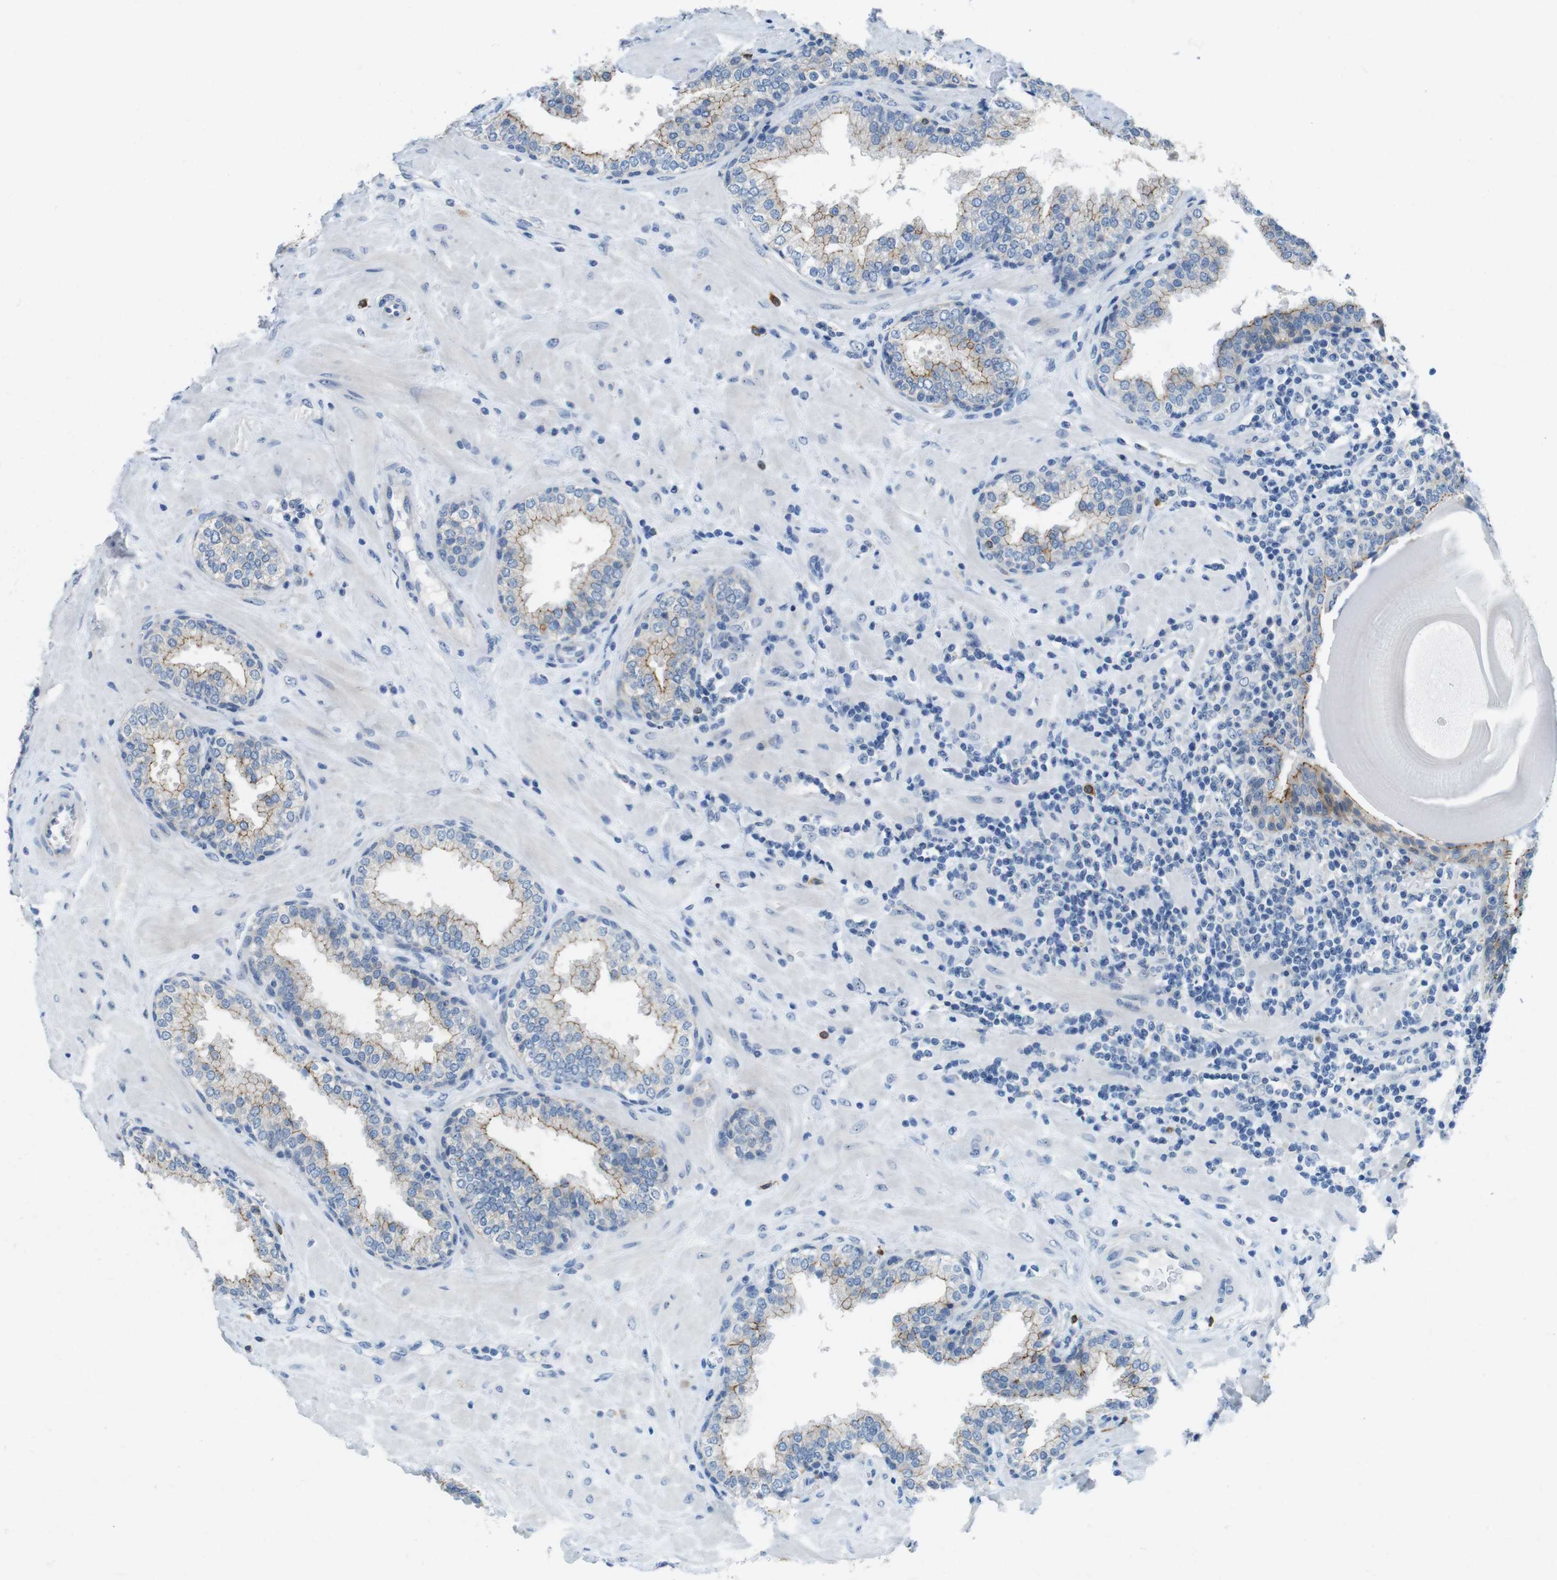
{"staining": {"intensity": "weak", "quantity": ">75%", "location": "cytoplasmic/membranous"}, "tissue": "prostate", "cell_type": "Glandular cells", "image_type": "normal", "snomed": [{"axis": "morphology", "description": "Normal tissue, NOS"}, {"axis": "topography", "description": "Prostate"}], "caption": "Glandular cells exhibit low levels of weak cytoplasmic/membranous positivity in approximately >75% of cells in benign prostate. (DAB (3,3'-diaminobenzidine) IHC, brown staining for protein, blue staining for nuclei).", "gene": "TJP3", "patient": {"sex": "male", "age": 51}}